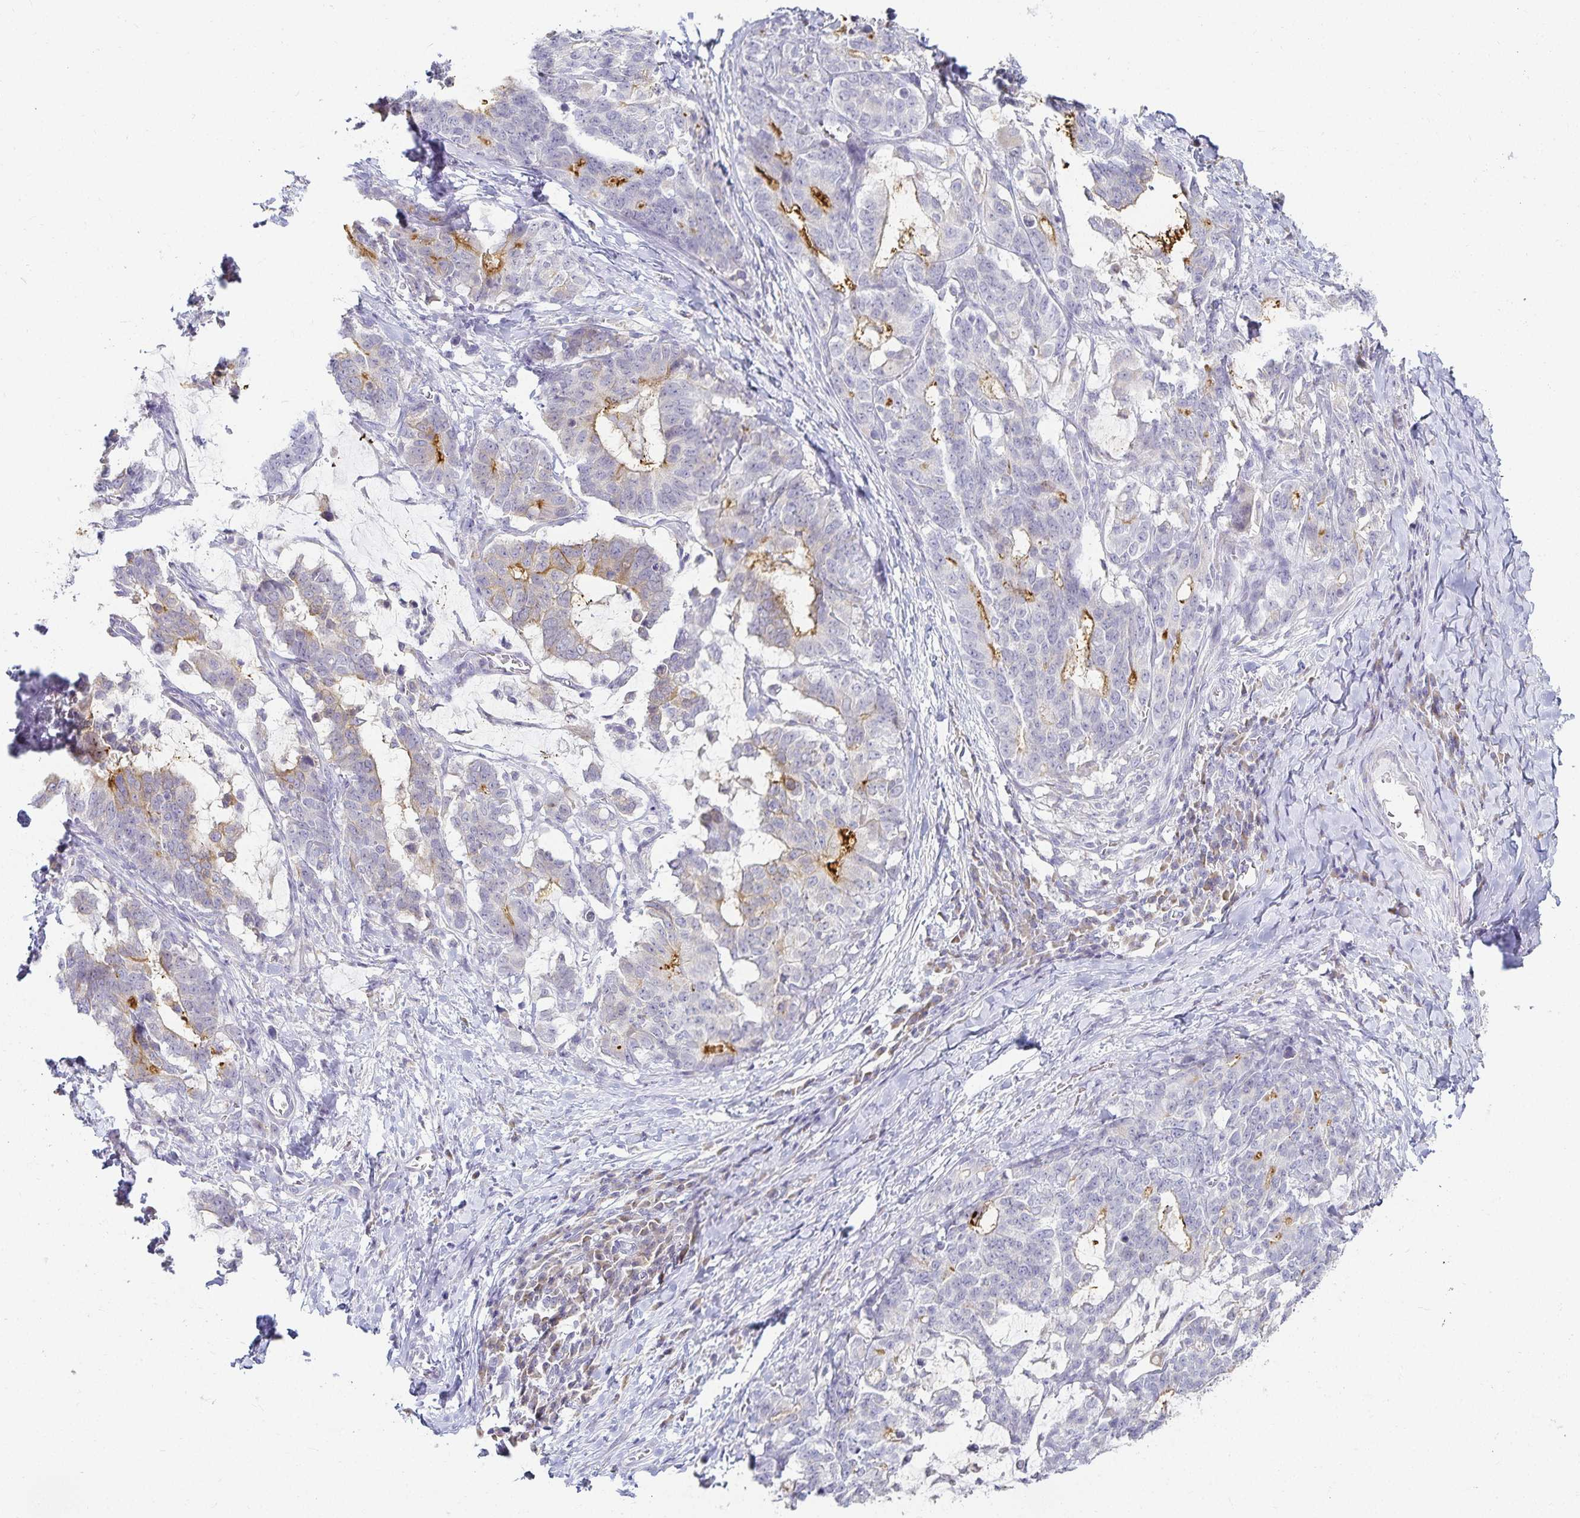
{"staining": {"intensity": "negative", "quantity": "none", "location": "none"}, "tissue": "stomach cancer", "cell_type": "Tumor cells", "image_type": "cancer", "snomed": [{"axis": "morphology", "description": "Normal tissue, NOS"}, {"axis": "morphology", "description": "Adenocarcinoma, NOS"}, {"axis": "topography", "description": "Stomach"}], "caption": "Stomach cancer (adenocarcinoma) was stained to show a protein in brown. There is no significant expression in tumor cells.", "gene": "GP2", "patient": {"sex": "female", "age": 64}}